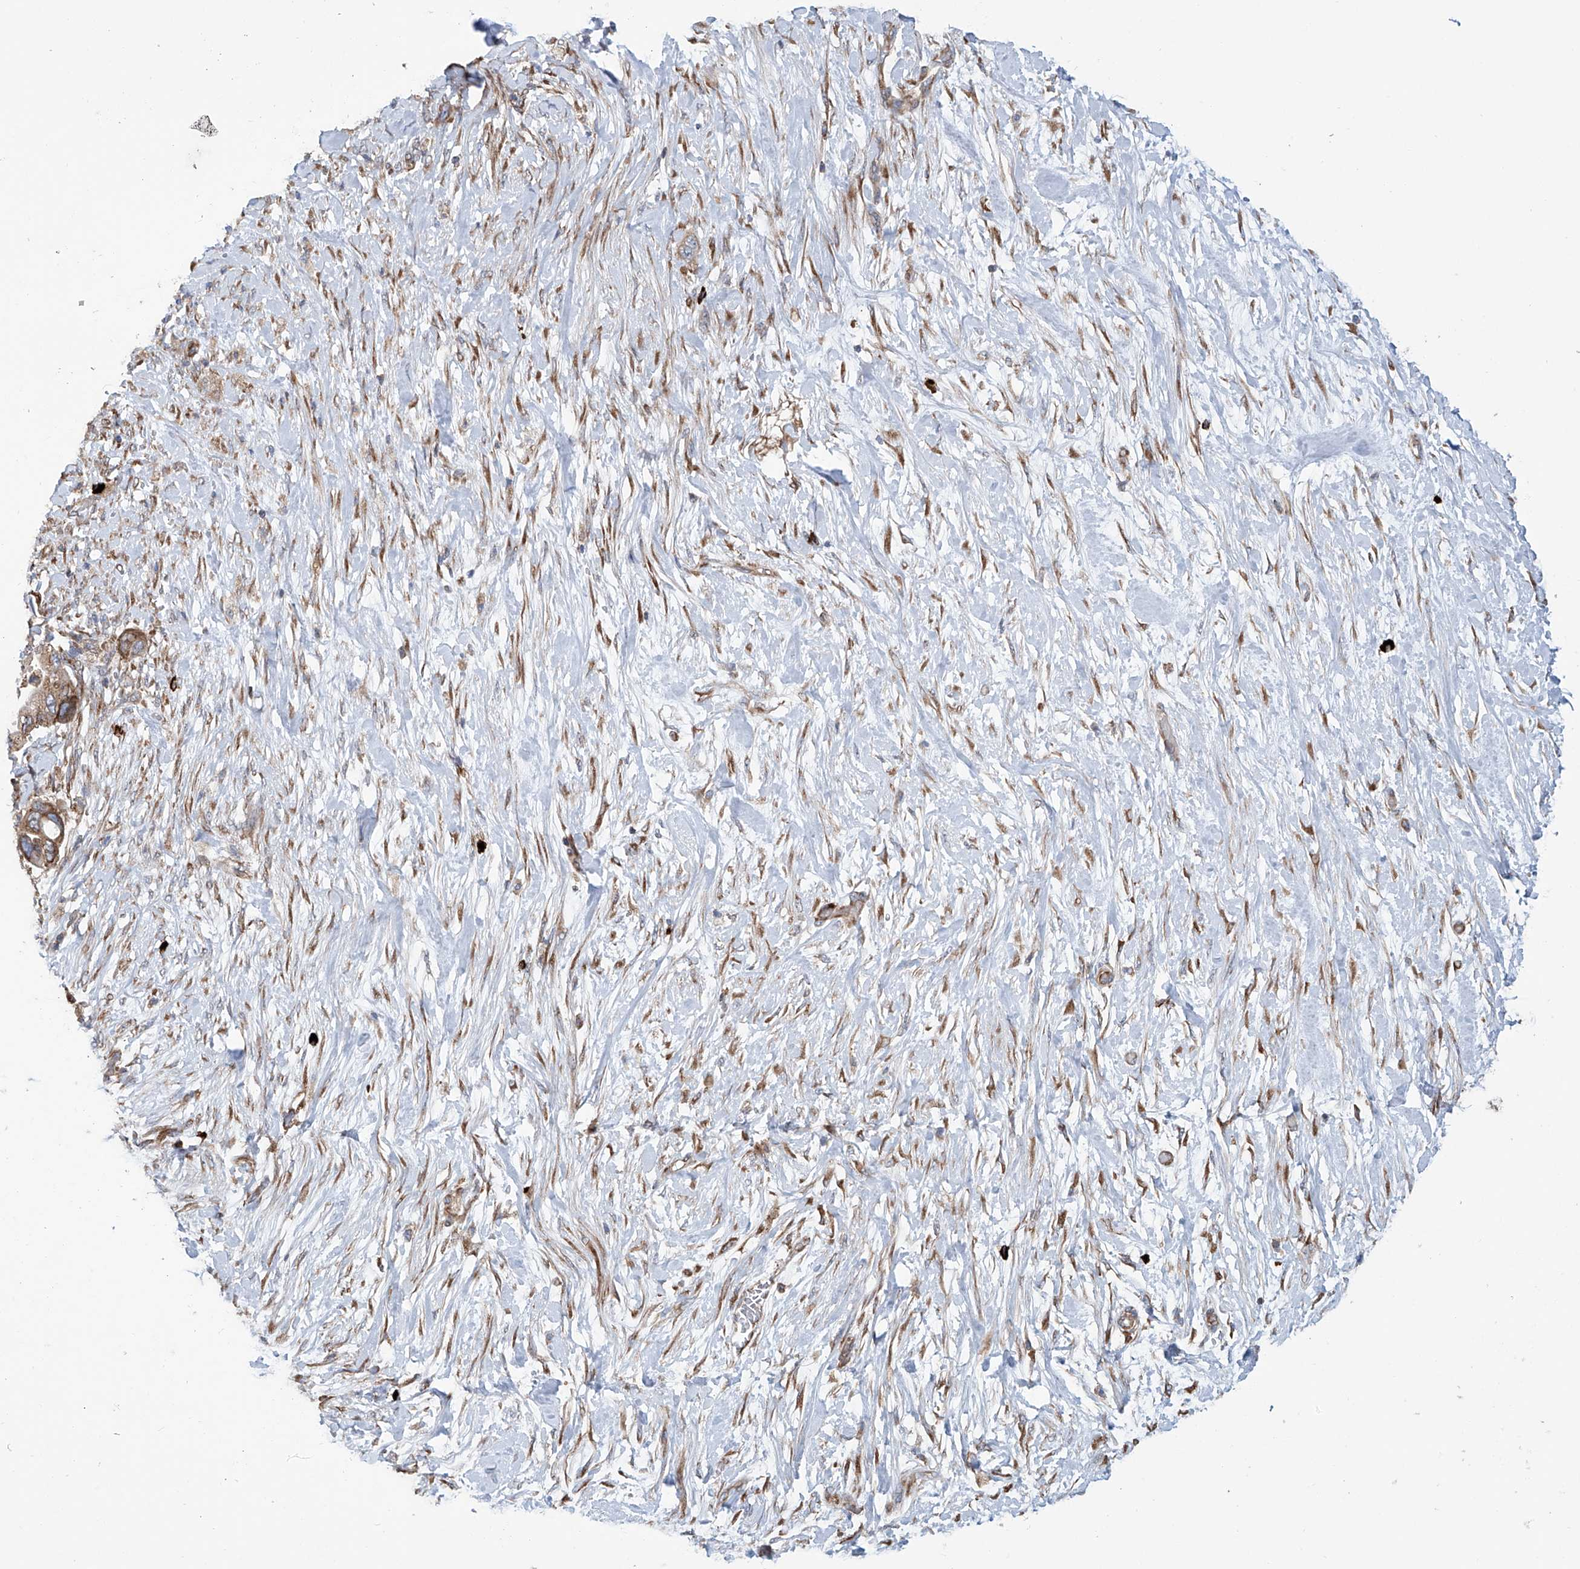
{"staining": {"intensity": "moderate", "quantity": ">75%", "location": "cytoplasmic/membranous"}, "tissue": "pancreatic cancer", "cell_type": "Tumor cells", "image_type": "cancer", "snomed": [{"axis": "morphology", "description": "Adenocarcinoma, NOS"}, {"axis": "topography", "description": "Pancreas"}], "caption": "This is an image of immunohistochemistry (IHC) staining of adenocarcinoma (pancreatic), which shows moderate expression in the cytoplasmic/membranous of tumor cells.", "gene": "SENP2", "patient": {"sex": "male", "age": 68}}